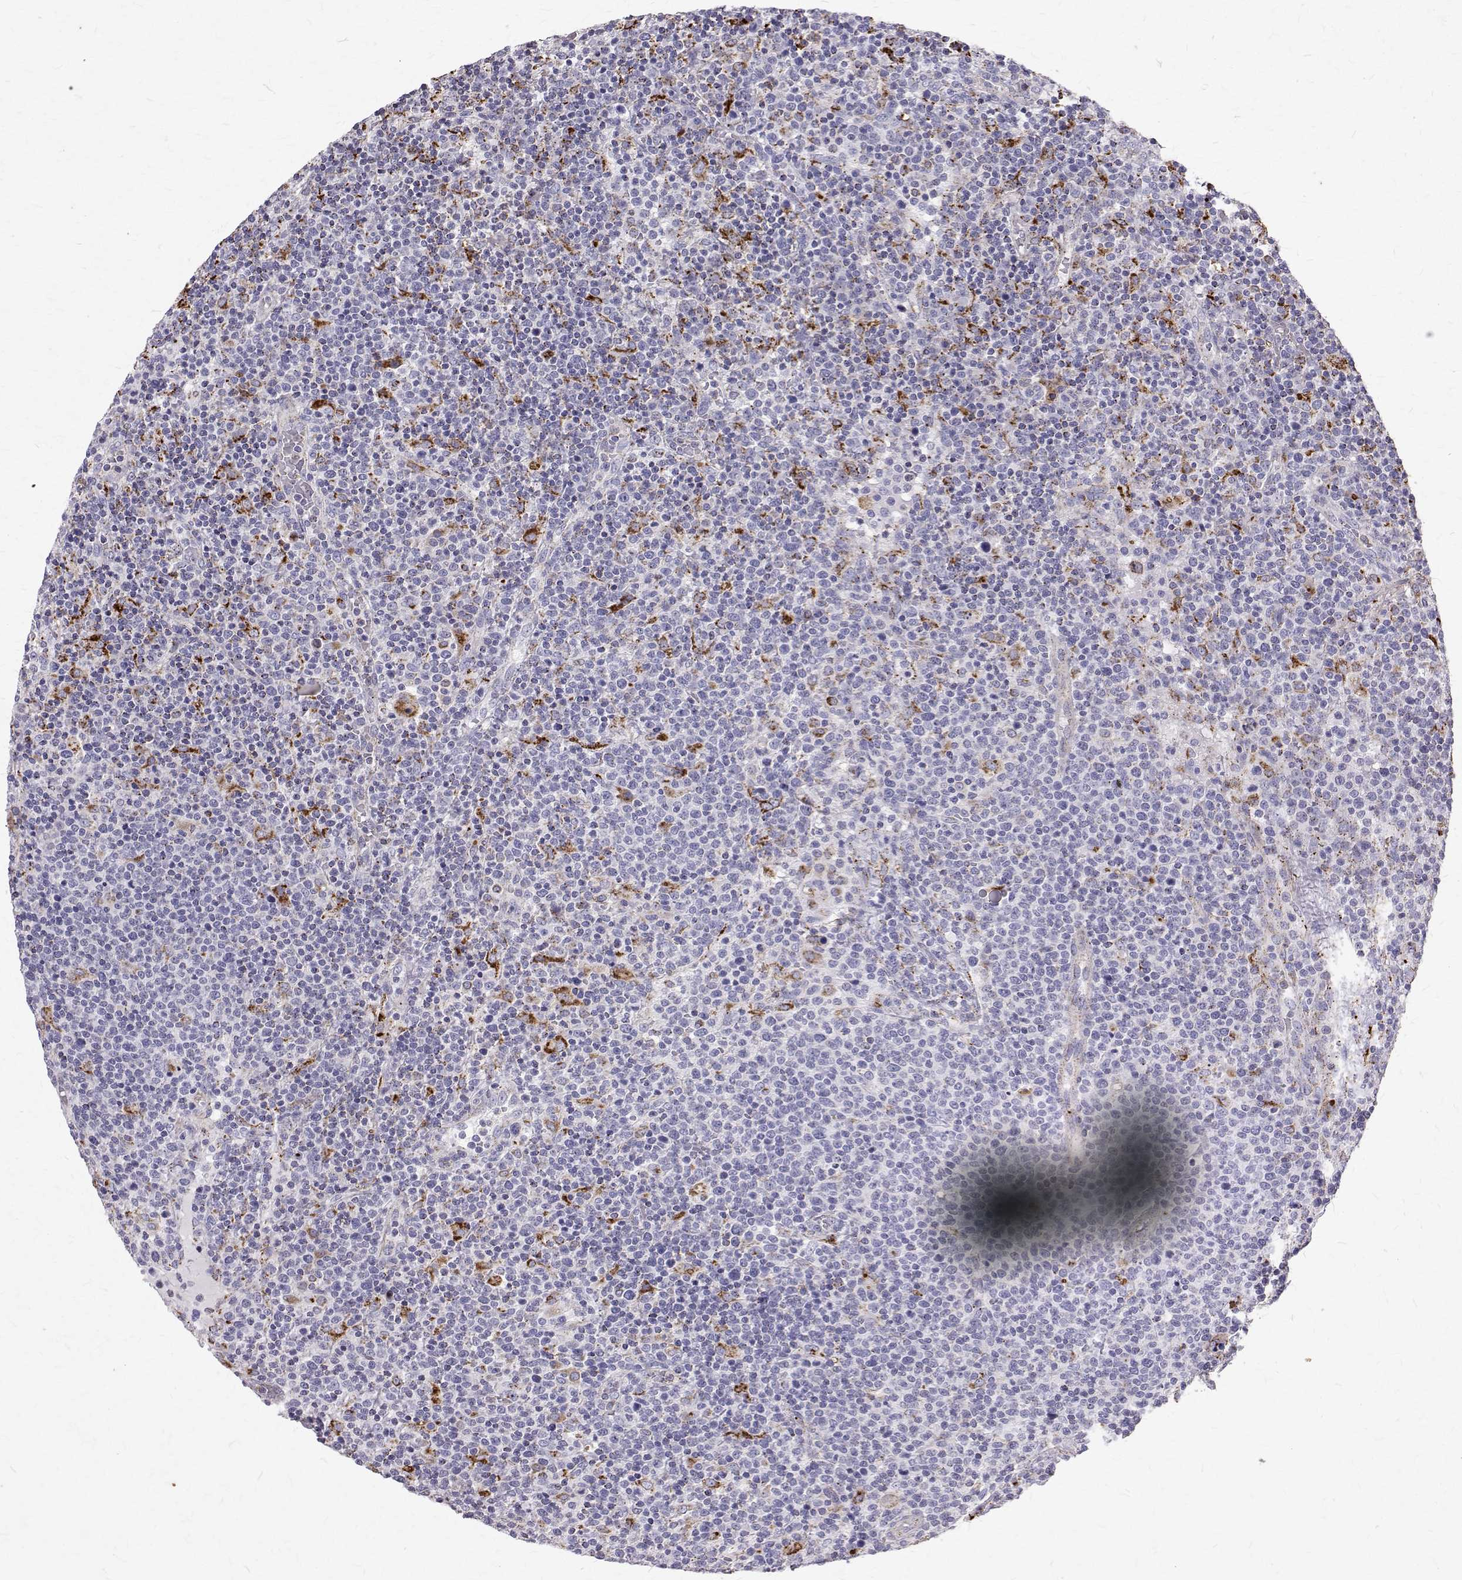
{"staining": {"intensity": "strong", "quantity": "<25%", "location": "cytoplasmic/membranous"}, "tissue": "lymphoma", "cell_type": "Tumor cells", "image_type": "cancer", "snomed": [{"axis": "morphology", "description": "Malignant lymphoma, non-Hodgkin's type, High grade"}, {"axis": "topography", "description": "Lymph node"}], "caption": "IHC of human malignant lymphoma, non-Hodgkin's type (high-grade) demonstrates medium levels of strong cytoplasmic/membranous positivity in approximately <25% of tumor cells.", "gene": "TPP1", "patient": {"sex": "male", "age": 61}}